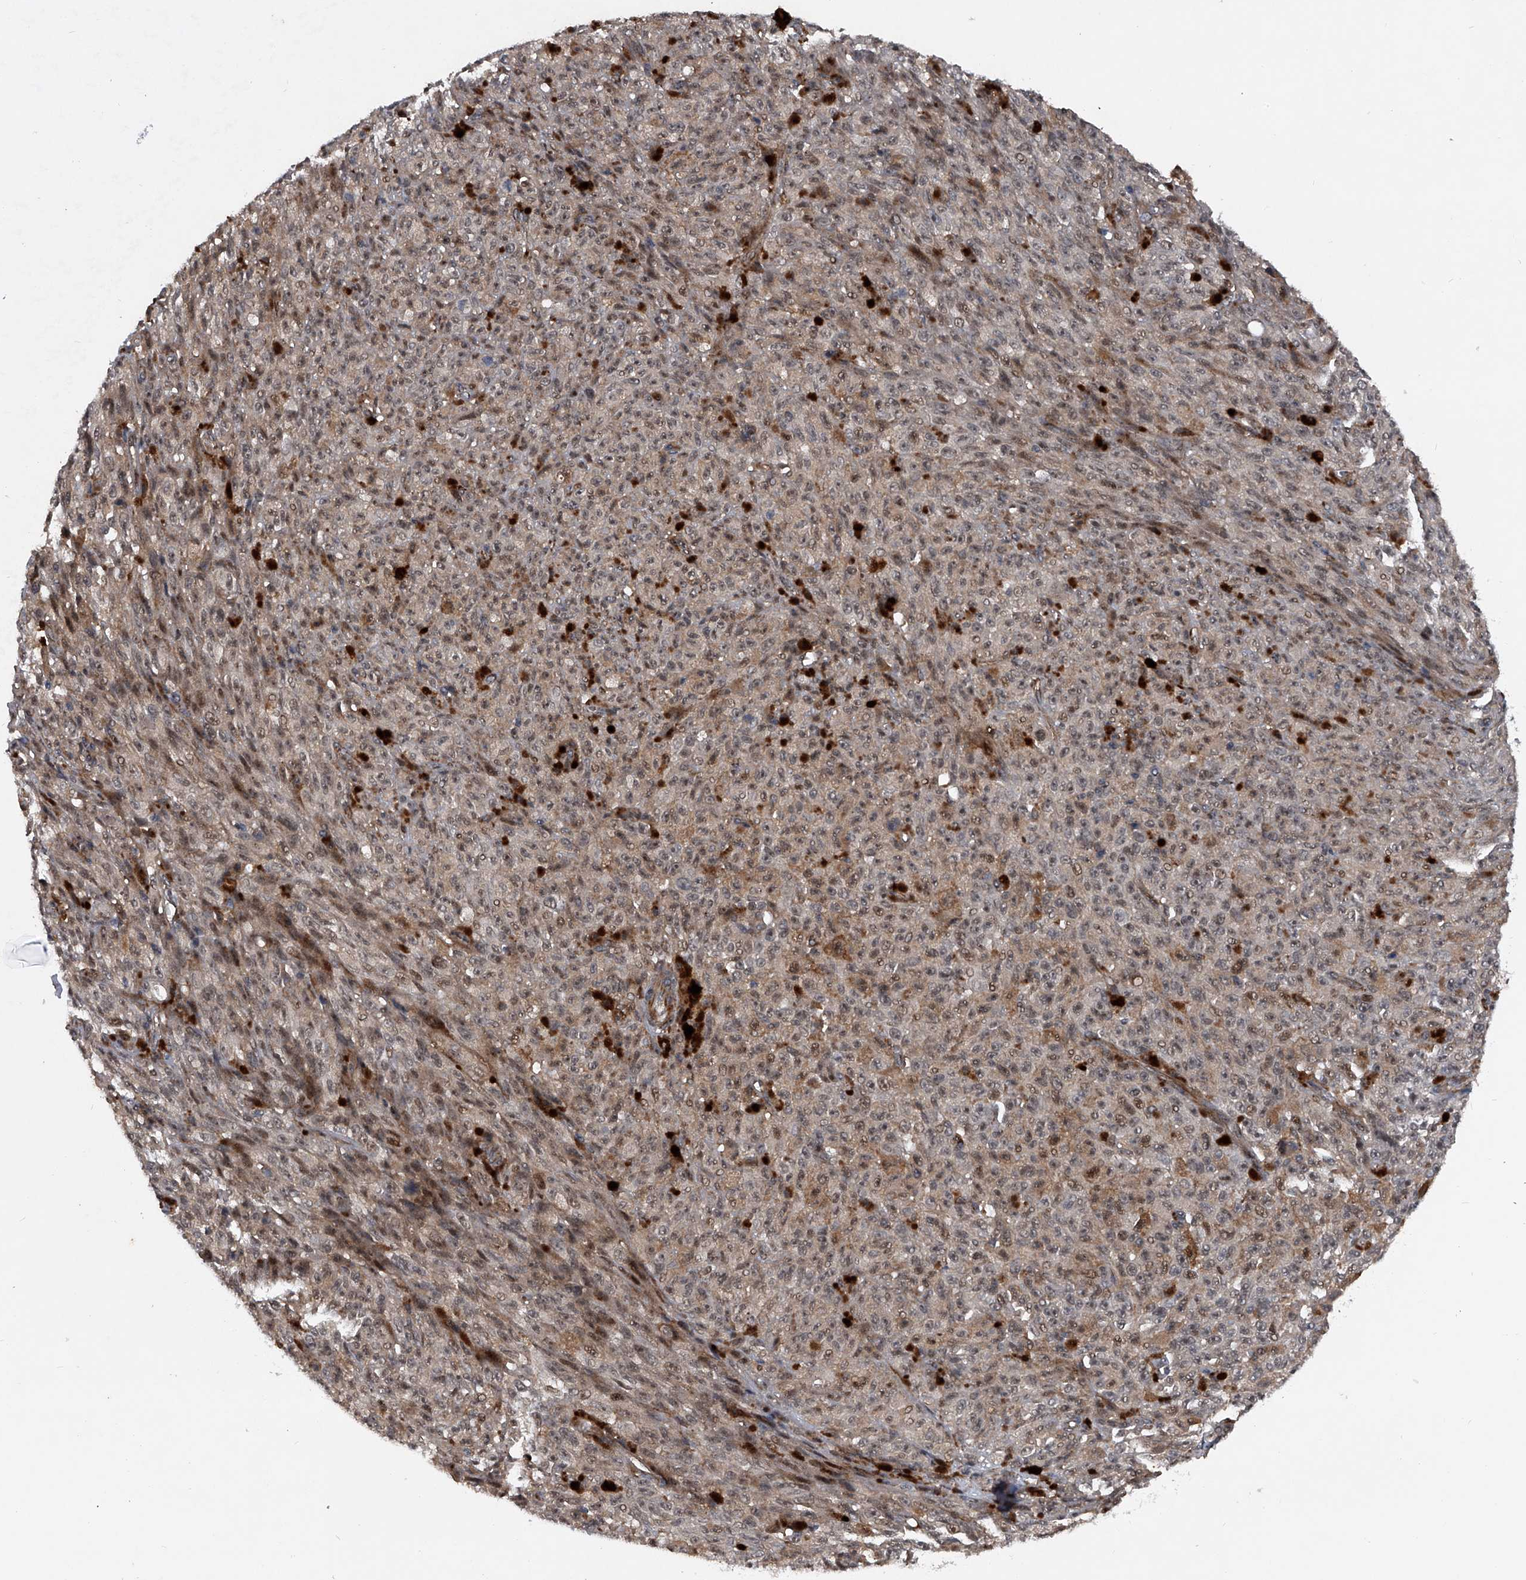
{"staining": {"intensity": "moderate", "quantity": ">75%", "location": "cytoplasmic/membranous,nuclear"}, "tissue": "melanoma", "cell_type": "Tumor cells", "image_type": "cancer", "snomed": [{"axis": "morphology", "description": "Malignant melanoma, NOS"}, {"axis": "topography", "description": "Skin"}], "caption": "Immunohistochemical staining of human melanoma demonstrates moderate cytoplasmic/membranous and nuclear protein expression in approximately >75% of tumor cells.", "gene": "MAPKAP1", "patient": {"sex": "female", "age": 82}}